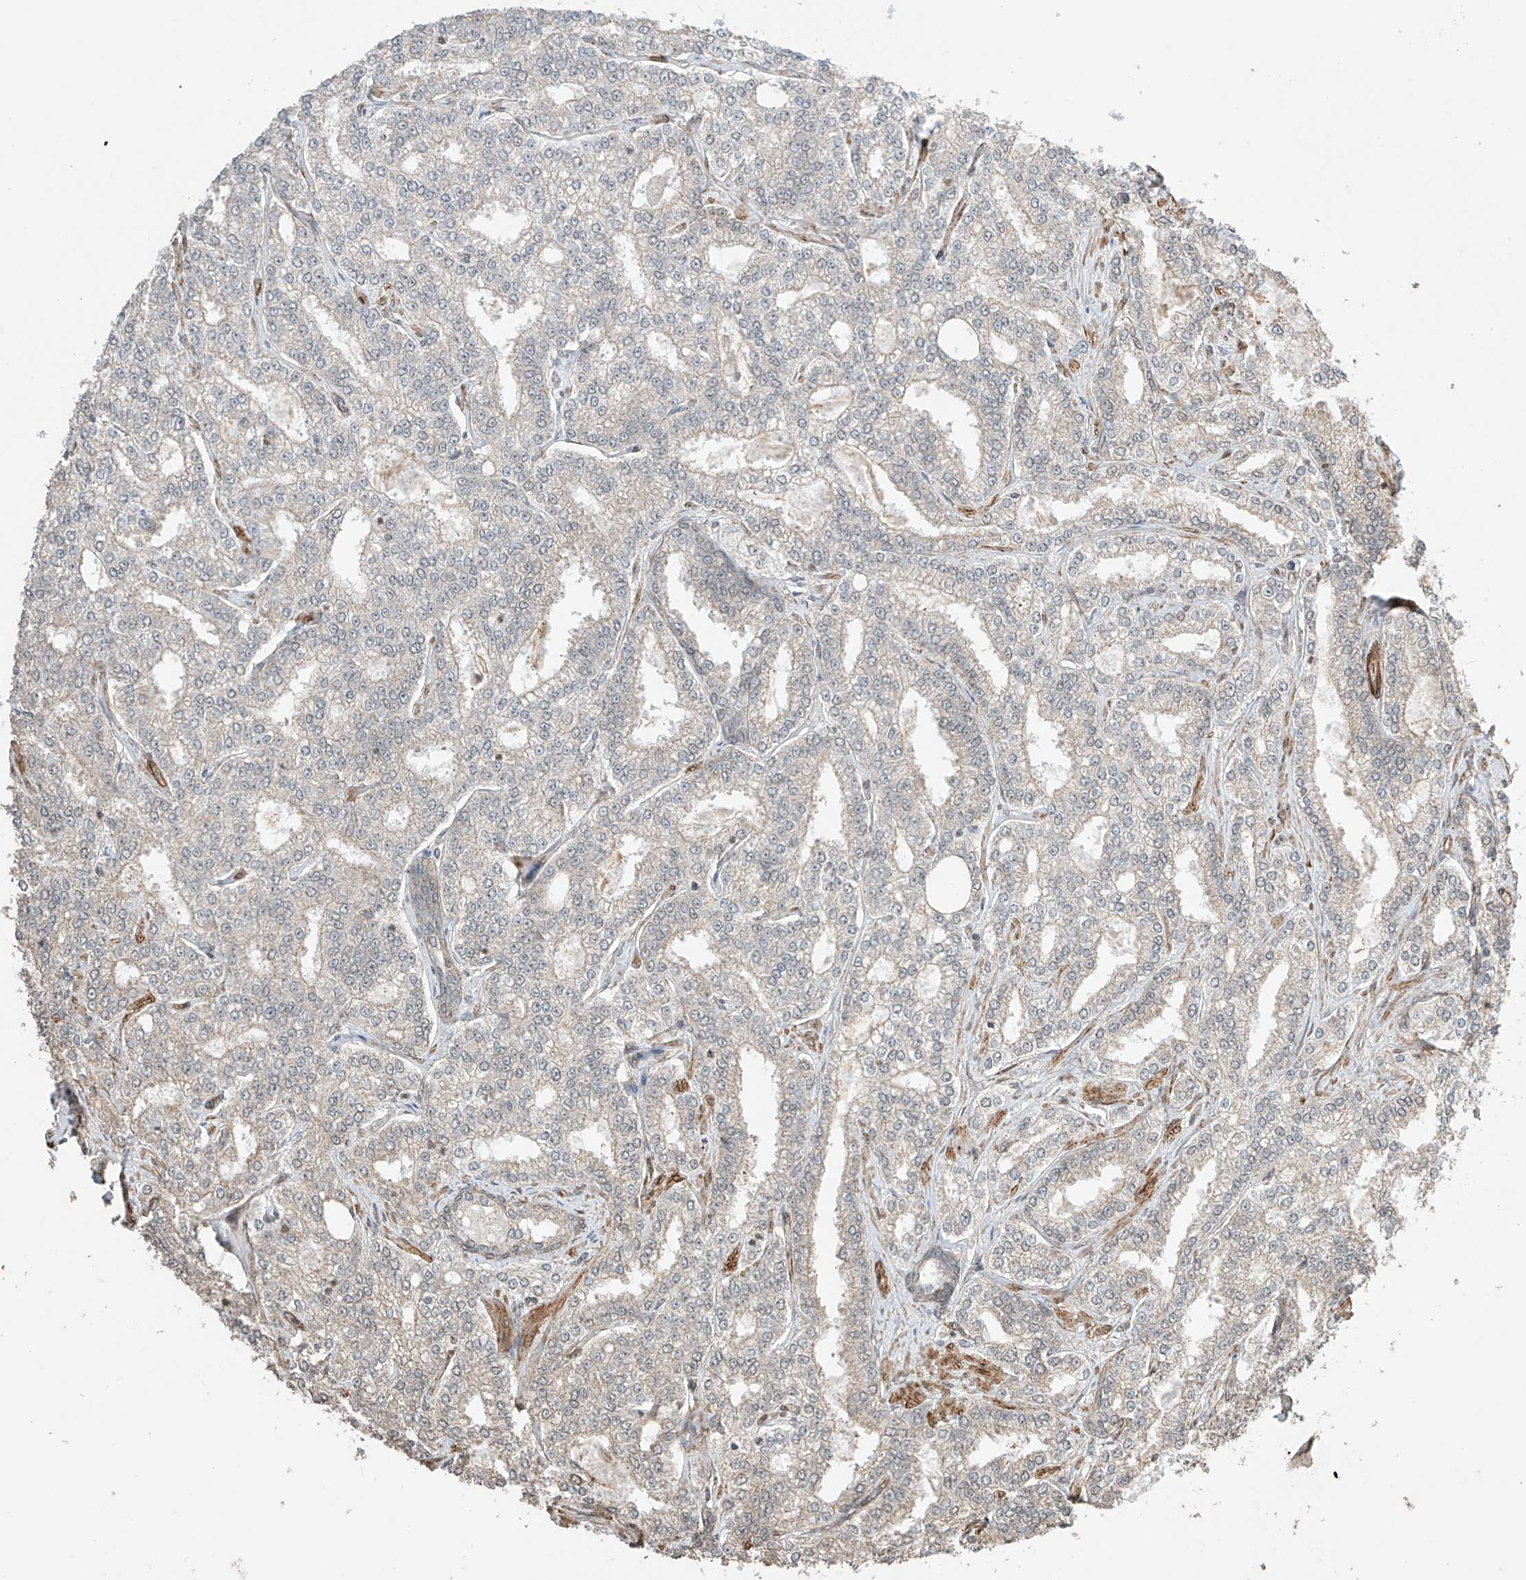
{"staining": {"intensity": "weak", "quantity": "<25%", "location": "cytoplasmic/membranous"}, "tissue": "prostate cancer", "cell_type": "Tumor cells", "image_type": "cancer", "snomed": [{"axis": "morphology", "description": "Normal tissue, NOS"}, {"axis": "morphology", "description": "Adenocarcinoma, High grade"}, {"axis": "topography", "description": "Prostate"}], "caption": "A photomicrograph of adenocarcinoma (high-grade) (prostate) stained for a protein demonstrates no brown staining in tumor cells. The staining was performed using DAB (3,3'-diaminobenzidine) to visualize the protein expression in brown, while the nuclei were stained in blue with hematoxylin (Magnification: 20x).", "gene": "TTLL5", "patient": {"sex": "male", "age": 83}}